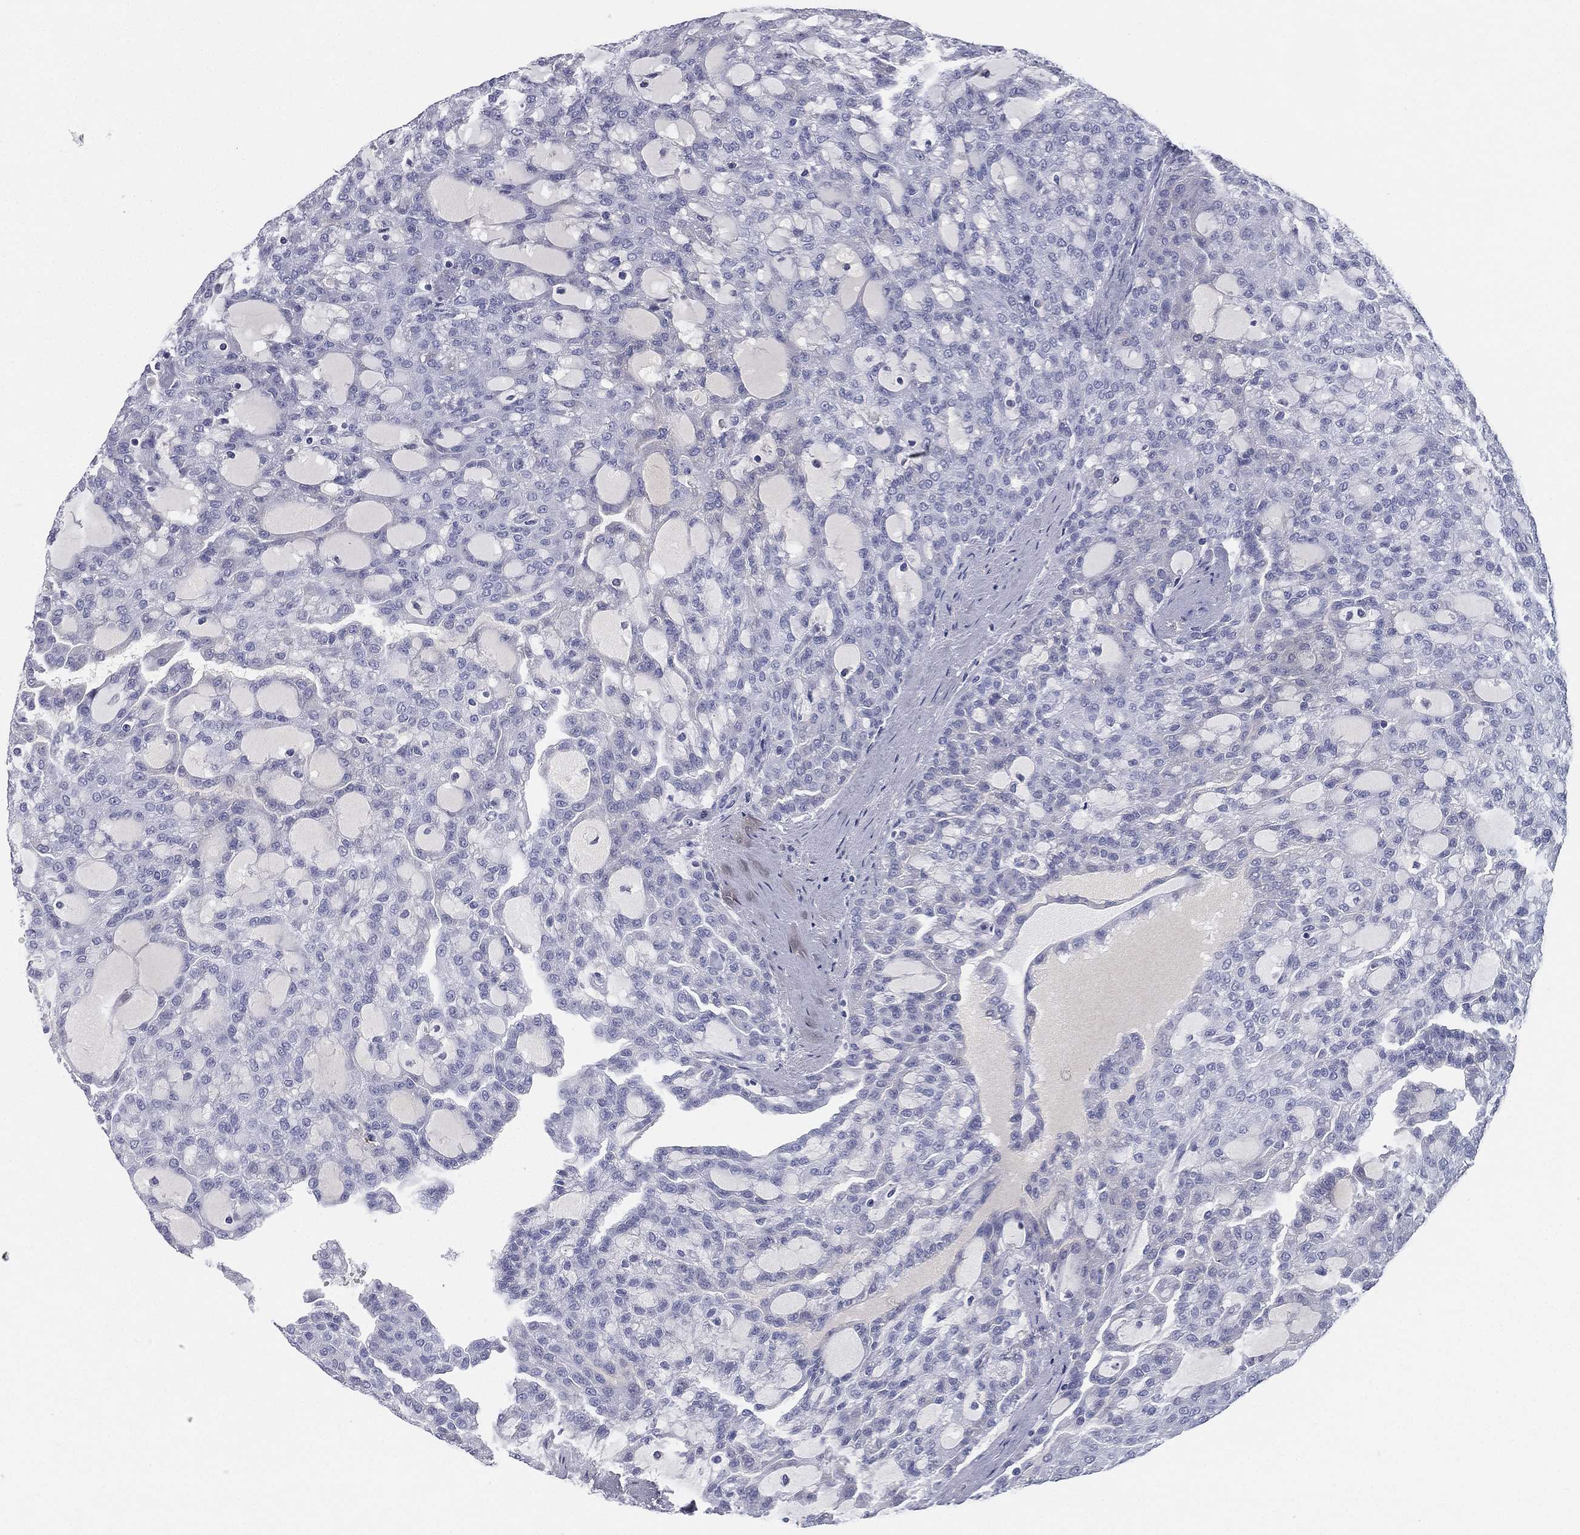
{"staining": {"intensity": "negative", "quantity": "none", "location": "none"}, "tissue": "renal cancer", "cell_type": "Tumor cells", "image_type": "cancer", "snomed": [{"axis": "morphology", "description": "Adenocarcinoma, NOS"}, {"axis": "topography", "description": "Kidney"}], "caption": "High magnification brightfield microscopy of renal adenocarcinoma stained with DAB (brown) and counterstained with hematoxylin (blue): tumor cells show no significant staining.", "gene": "HP", "patient": {"sex": "male", "age": 63}}